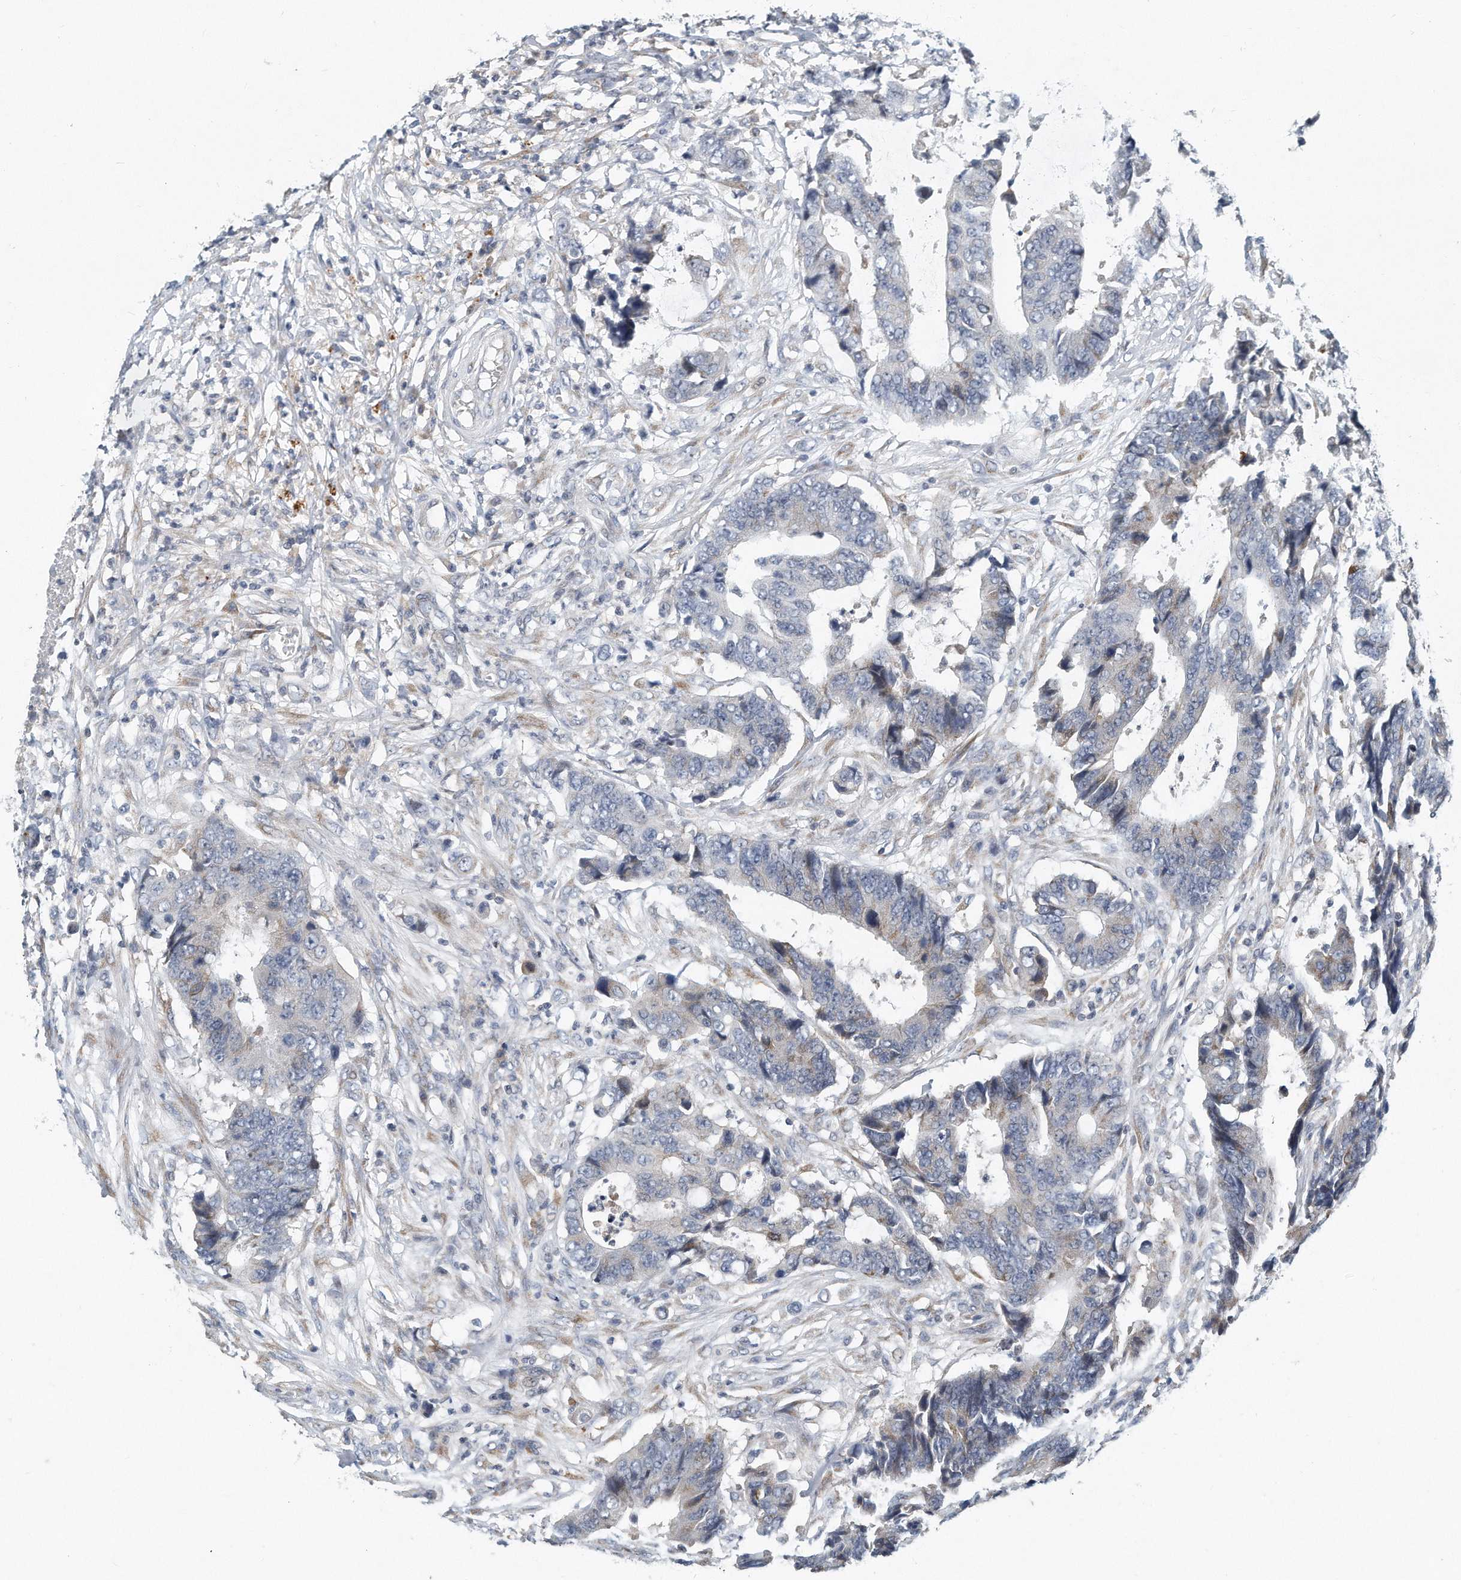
{"staining": {"intensity": "weak", "quantity": "<25%", "location": "cytoplasmic/membranous"}, "tissue": "colorectal cancer", "cell_type": "Tumor cells", "image_type": "cancer", "snomed": [{"axis": "morphology", "description": "Adenocarcinoma, NOS"}, {"axis": "topography", "description": "Rectum"}], "caption": "This is a micrograph of immunohistochemistry staining of adenocarcinoma (colorectal), which shows no staining in tumor cells.", "gene": "VLDLR", "patient": {"sex": "male", "age": 84}}